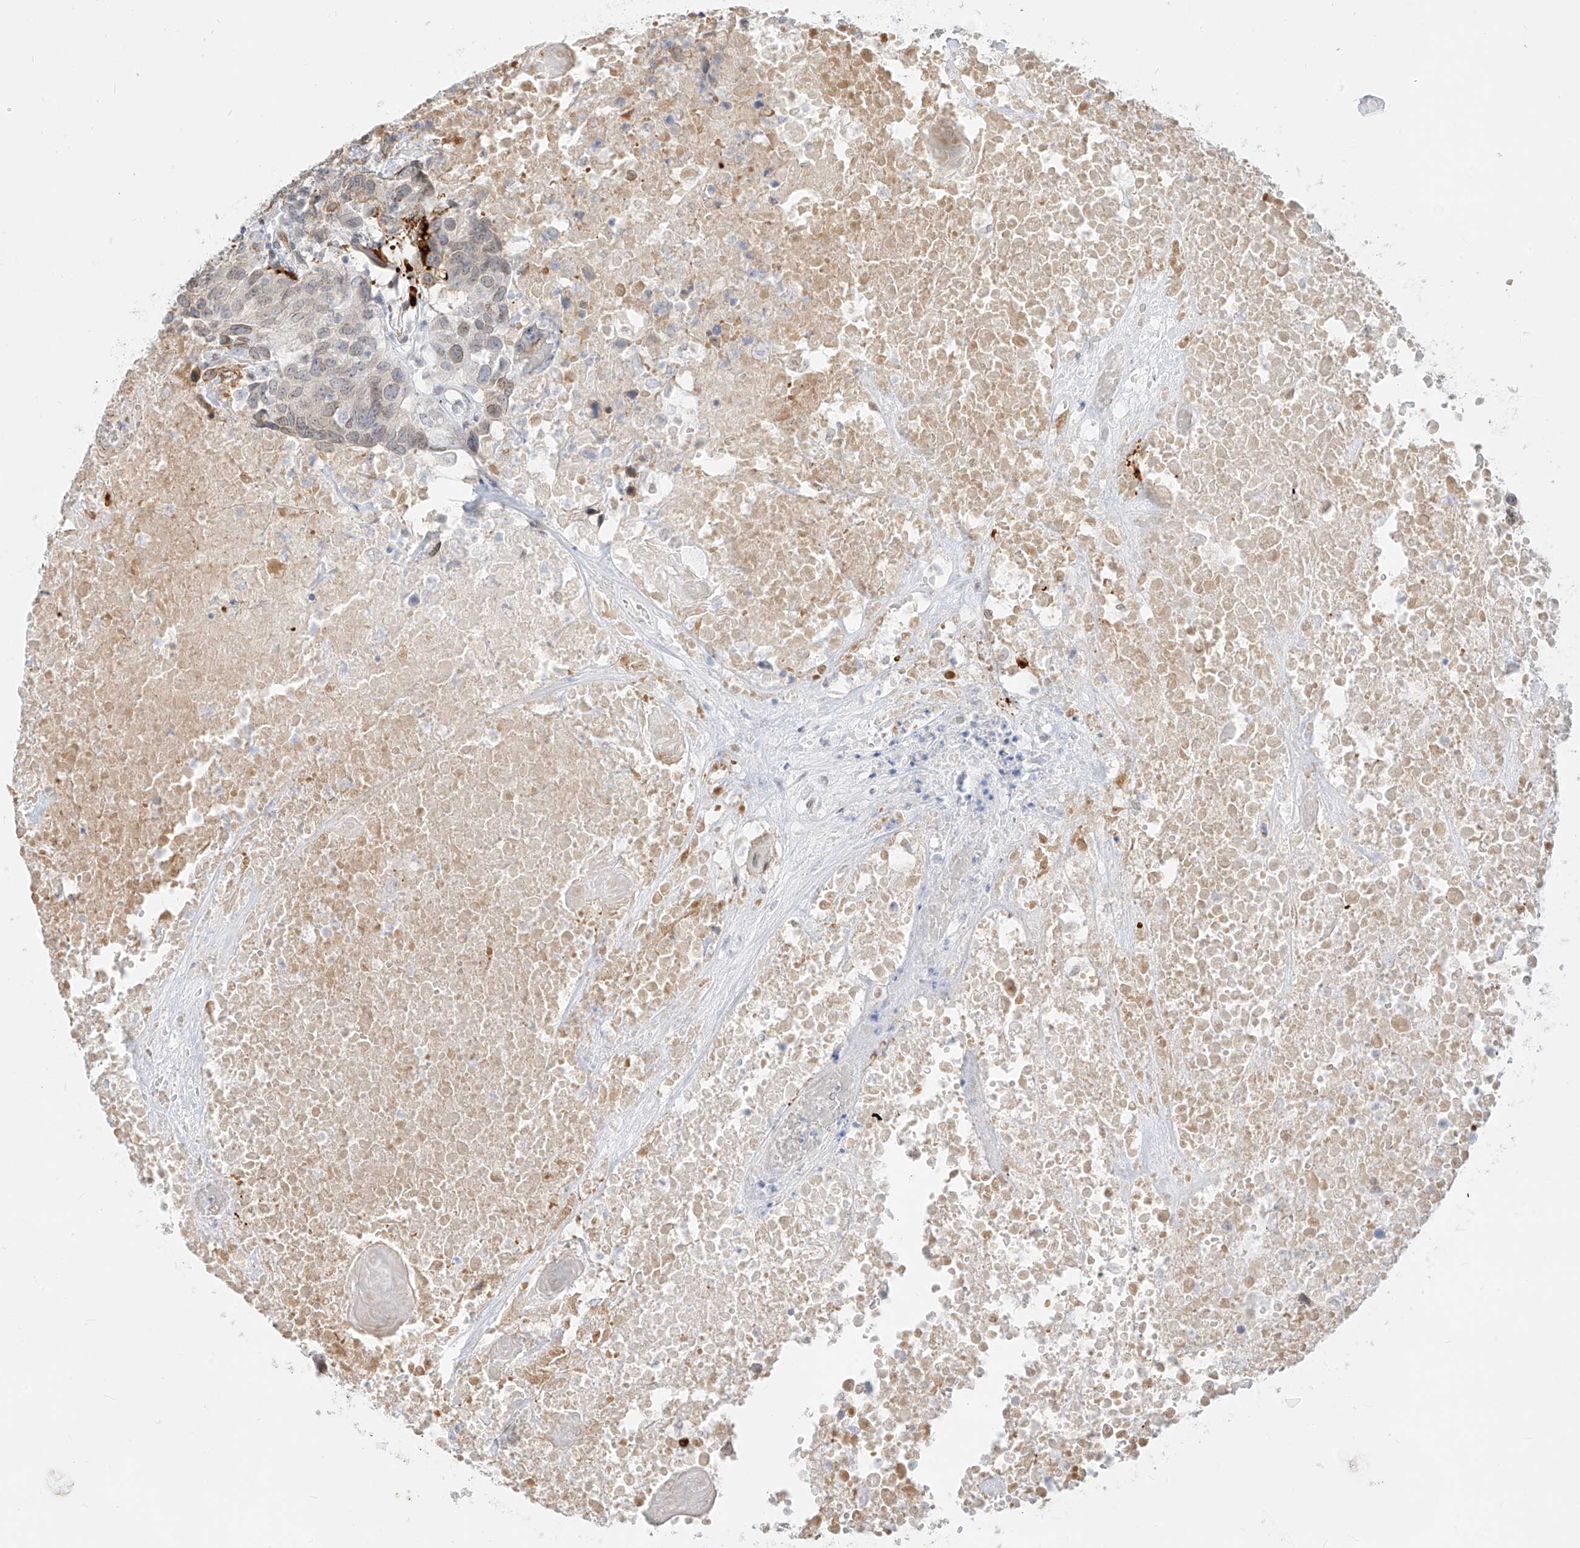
{"staining": {"intensity": "moderate", "quantity": "<25%", "location": "cytoplasmic/membranous"}, "tissue": "head and neck cancer", "cell_type": "Tumor cells", "image_type": "cancer", "snomed": [{"axis": "morphology", "description": "Squamous cell carcinoma, NOS"}, {"axis": "topography", "description": "Head-Neck"}], "caption": "The immunohistochemical stain highlights moderate cytoplasmic/membranous staining in tumor cells of head and neck squamous cell carcinoma tissue.", "gene": "NHSL1", "patient": {"sex": "male", "age": 66}}